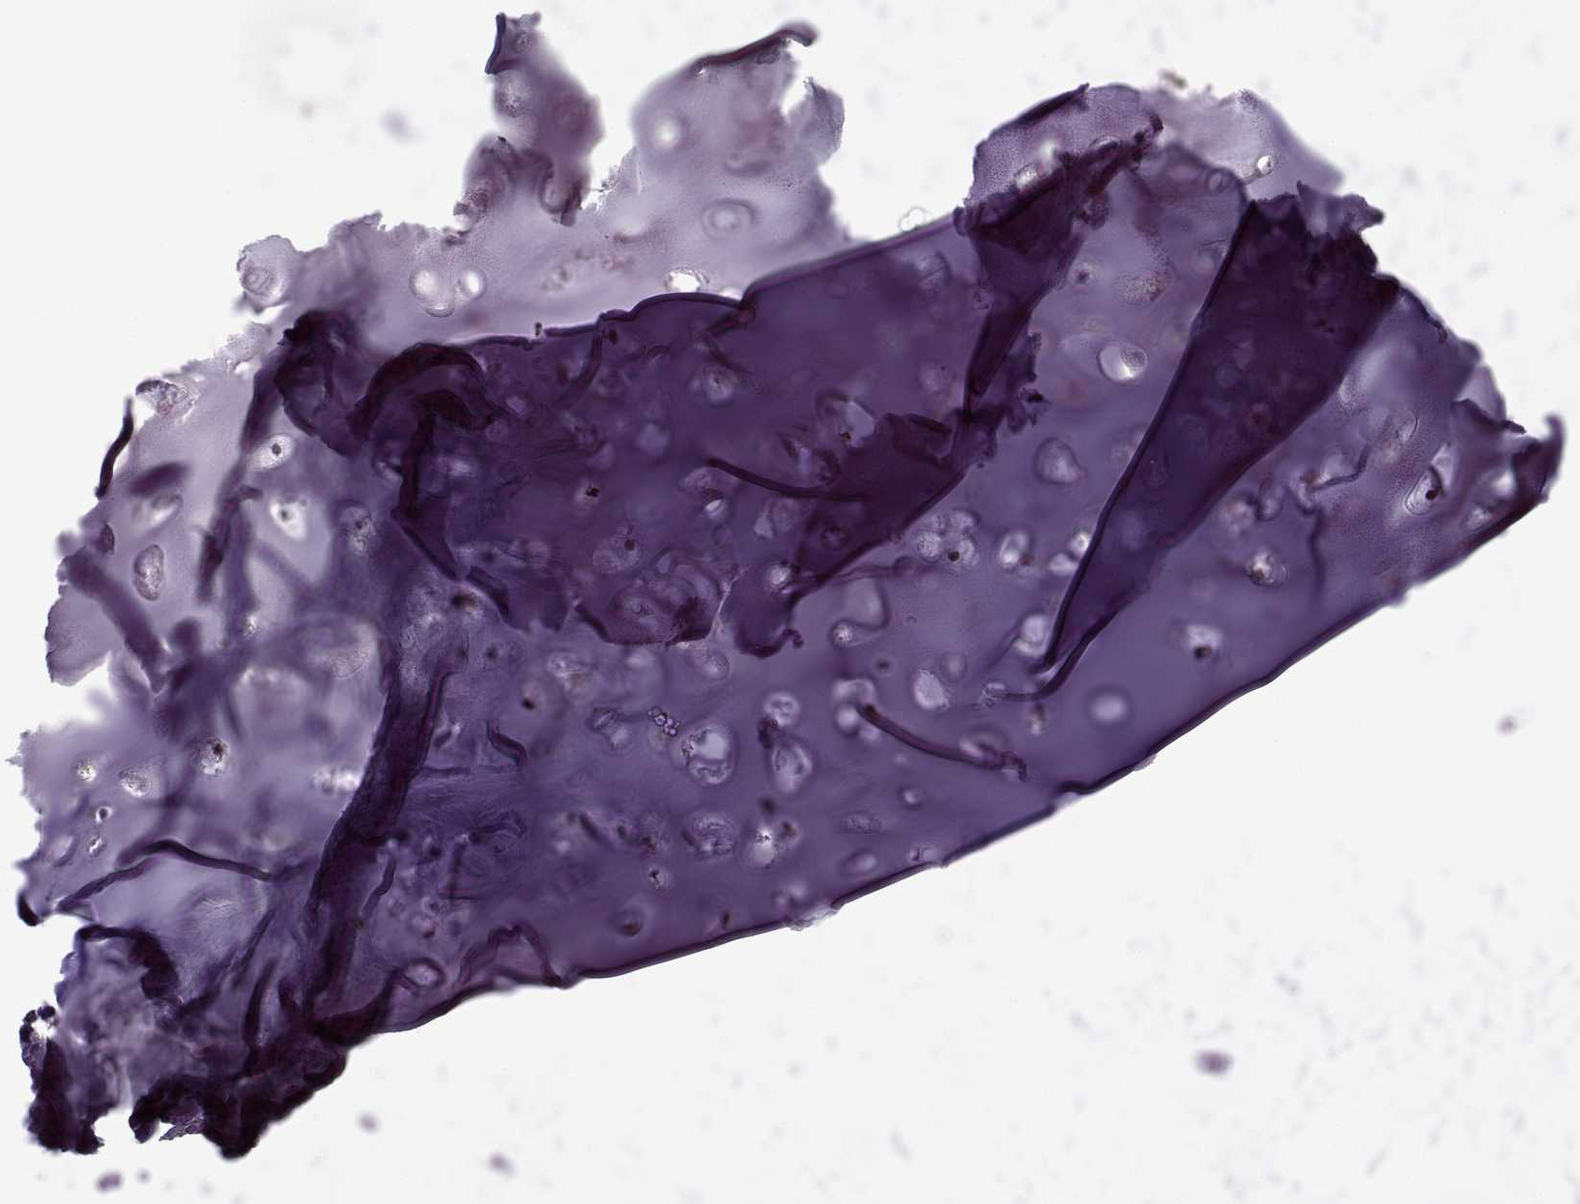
{"staining": {"intensity": "negative", "quantity": "none", "location": "none"}, "tissue": "soft tissue", "cell_type": "Chondrocytes", "image_type": "normal", "snomed": [{"axis": "morphology", "description": "Normal tissue, NOS"}, {"axis": "morphology", "description": "Squamous cell carcinoma, NOS"}, {"axis": "topography", "description": "Cartilage tissue"}, {"axis": "topography", "description": "Lung"}], "caption": "Immunohistochemical staining of unremarkable soft tissue shows no significant staining in chondrocytes. (DAB (3,3'-diaminobenzidine) immunohistochemistry (IHC) visualized using brightfield microscopy, high magnification).", "gene": "PRSS37", "patient": {"sex": "male", "age": 66}}